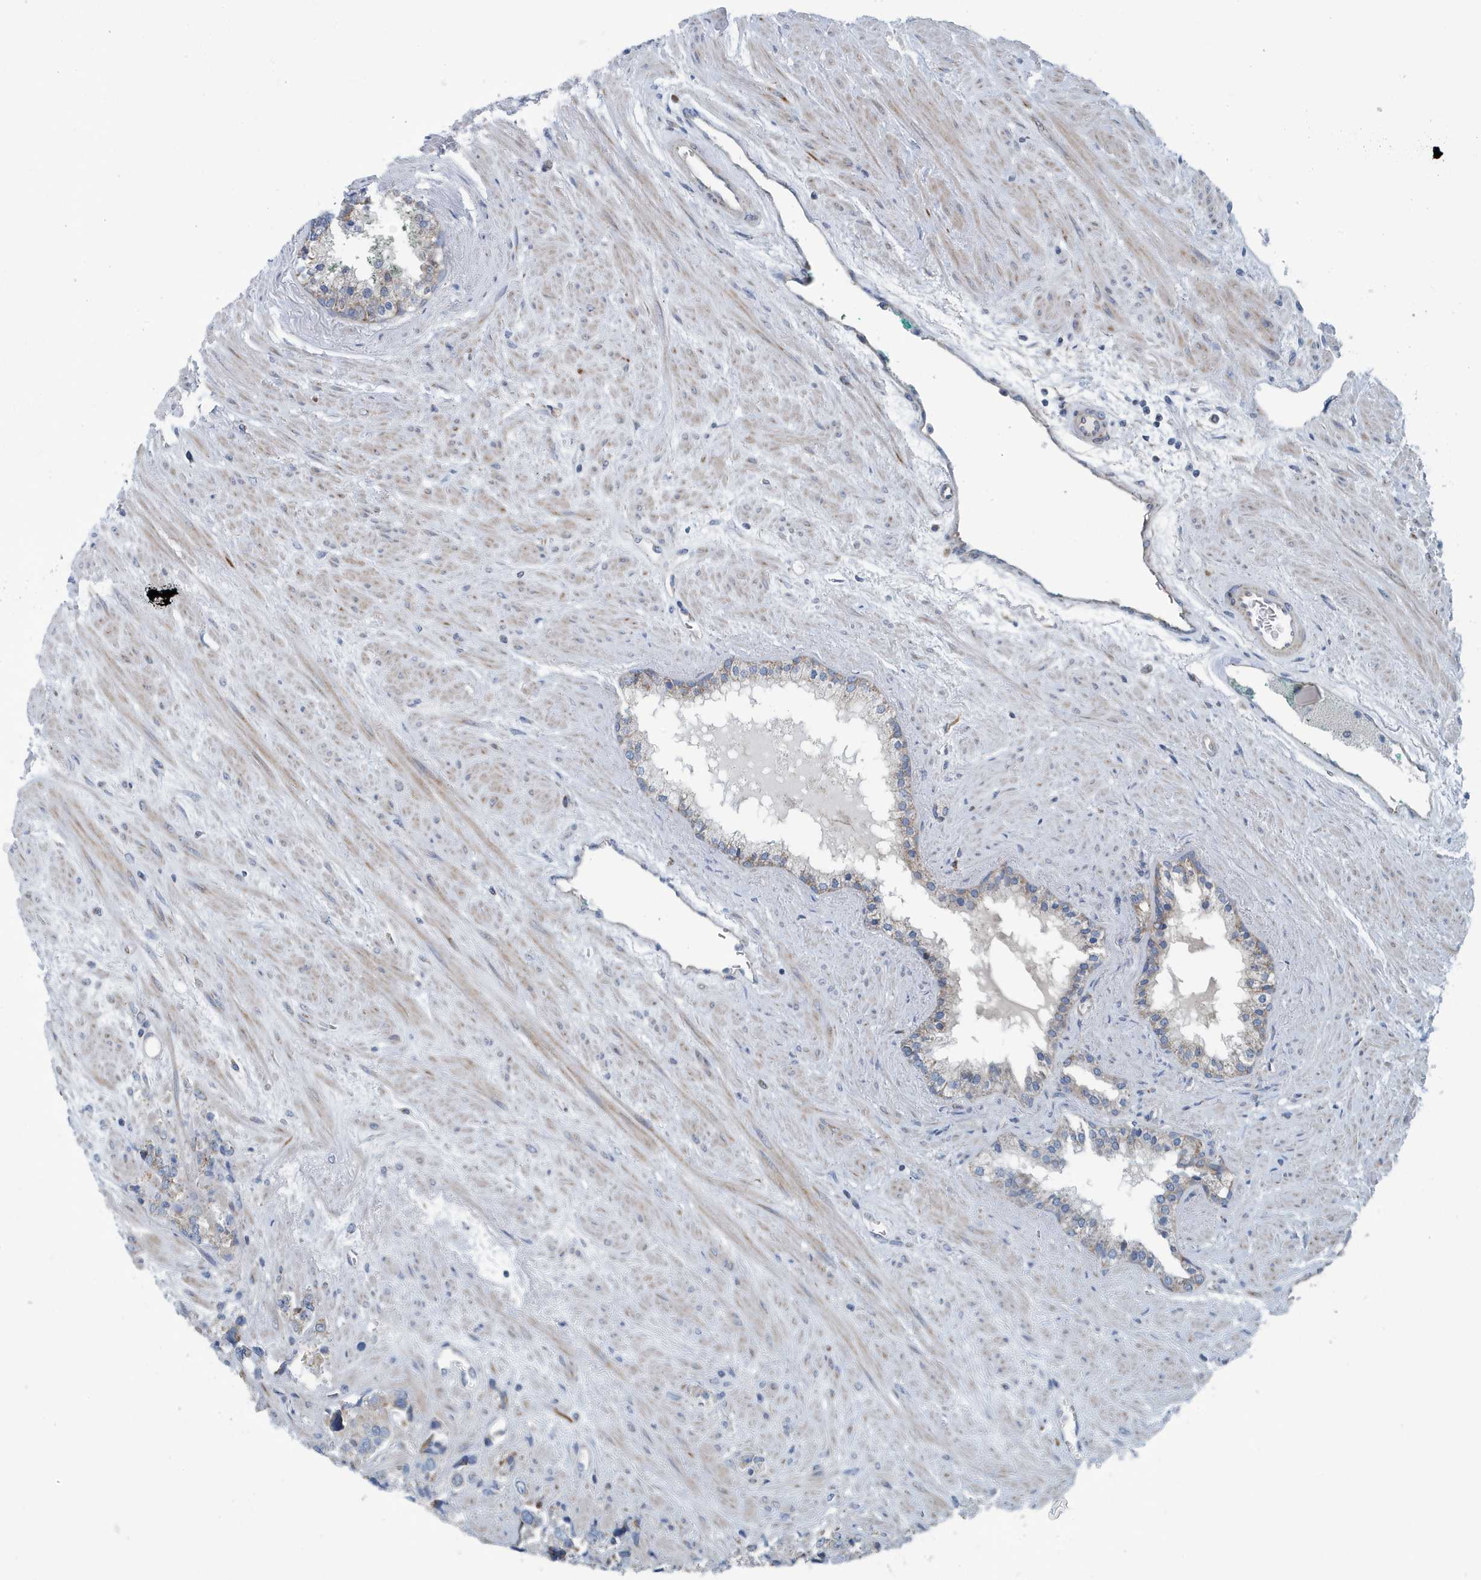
{"staining": {"intensity": "weak", "quantity": "<25%", "location": "cytoplasmic/membranous"}, "tissue": "prostate cancer", "cell_type": "Tumor cells", "image_type": "cancer", "snomed": [{"axis": "morphology", "description": "Adenocarcinoma, High grade"}, {"axis": "topography", "description": "Prostate"}], "caption": "The histopathology image shows no staining of tumor cells in adenocarcinoma (high-grade) (prostate). Nuclei are stained in blue.", "gene": "PPM1M", "patient": {"sex": "male", "age": 71}}